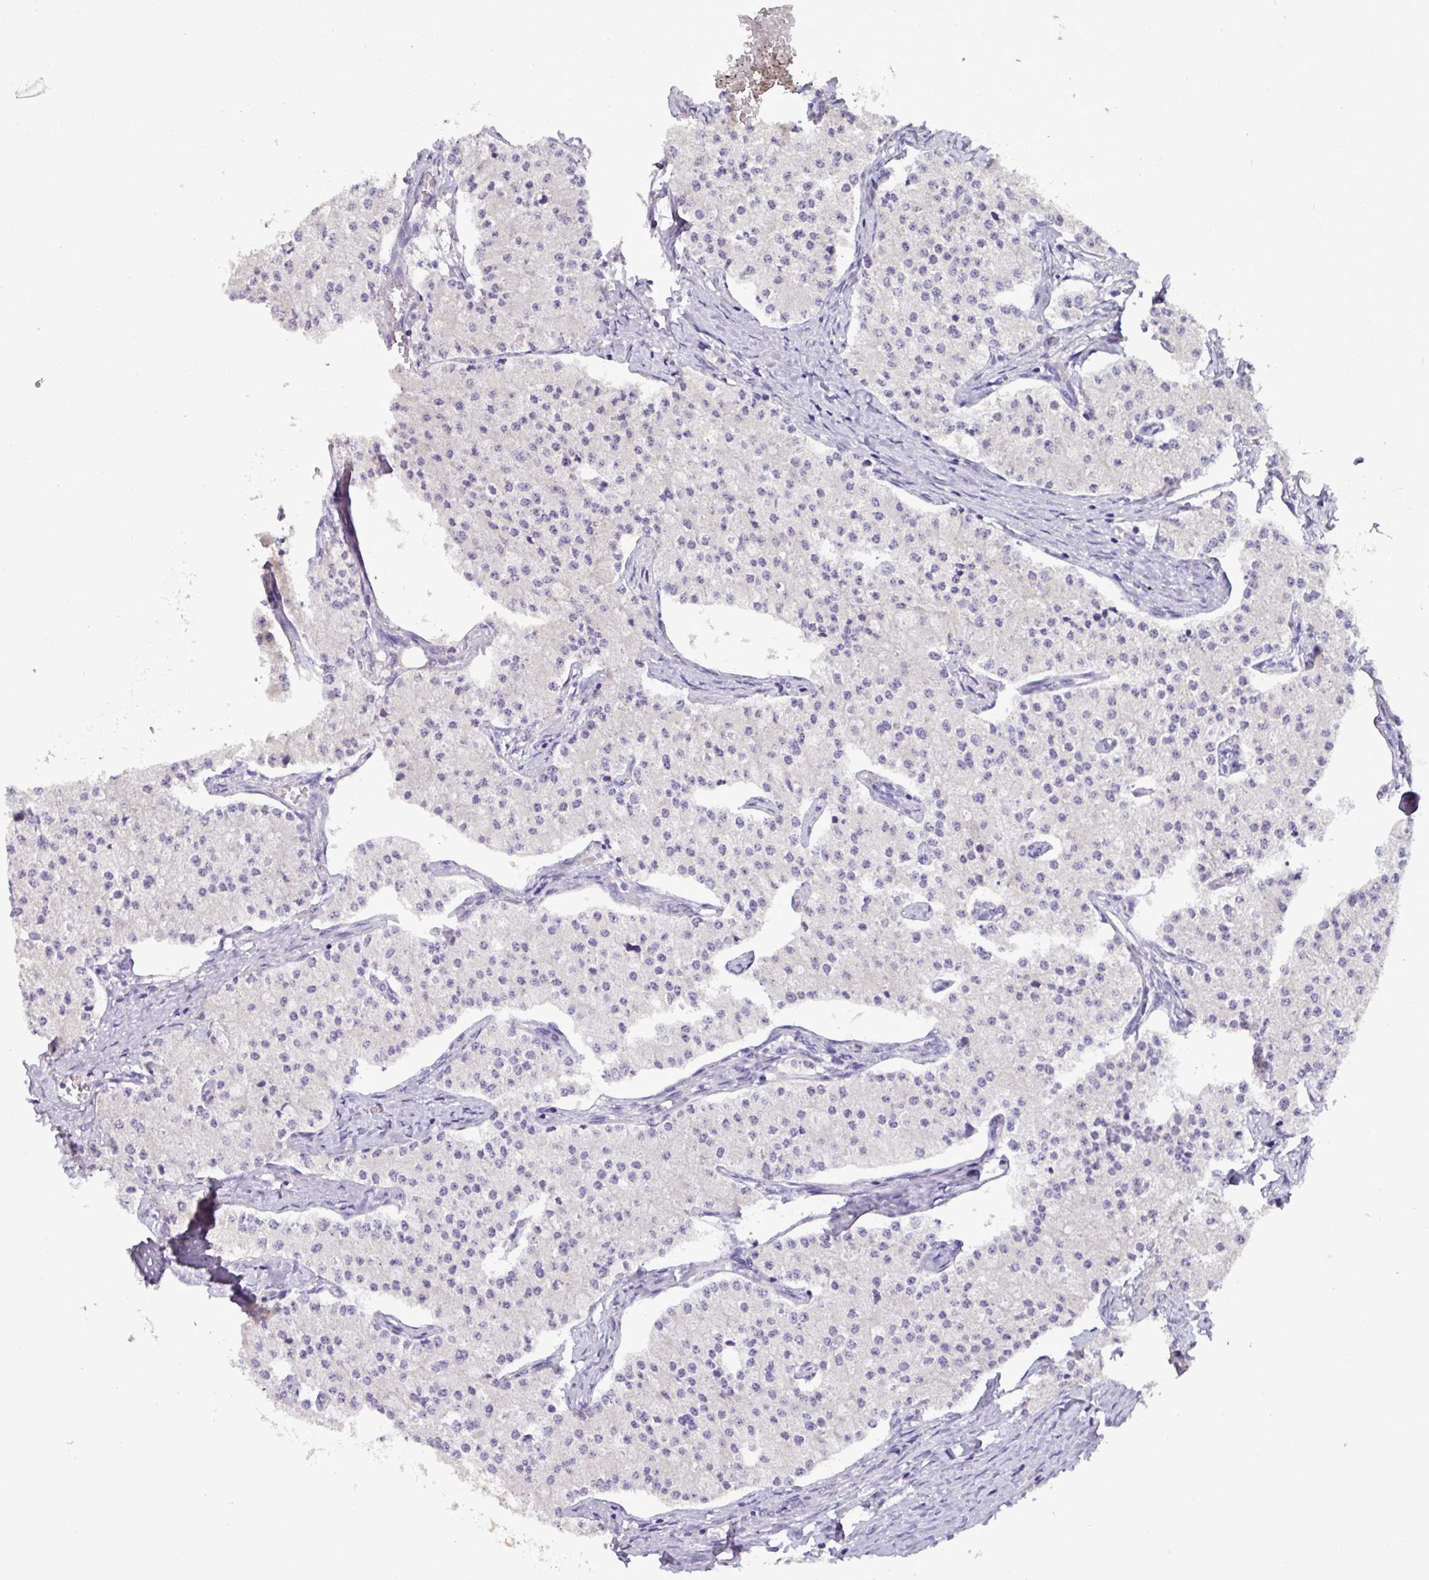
{"staining": {"intensity": "negative", "quantity": "none", "location": "none"}, "tissue": "carcinoid", "cell_type": "Tumor cells", "image_type": "cancer", "snomed": [{"axis": "morphology", "description": "Carcinoid, malignant, NOS"}, {"axis": "topography", "description": "Colon"}], "caption": "DAB immunohistochemical staining of carcinoid exhibits no significant staining in tumor cells. (DAB immunohistochemistry, high magnification).", "gene": "PAX8", "patient": {"sex": "female", "age": 52}}